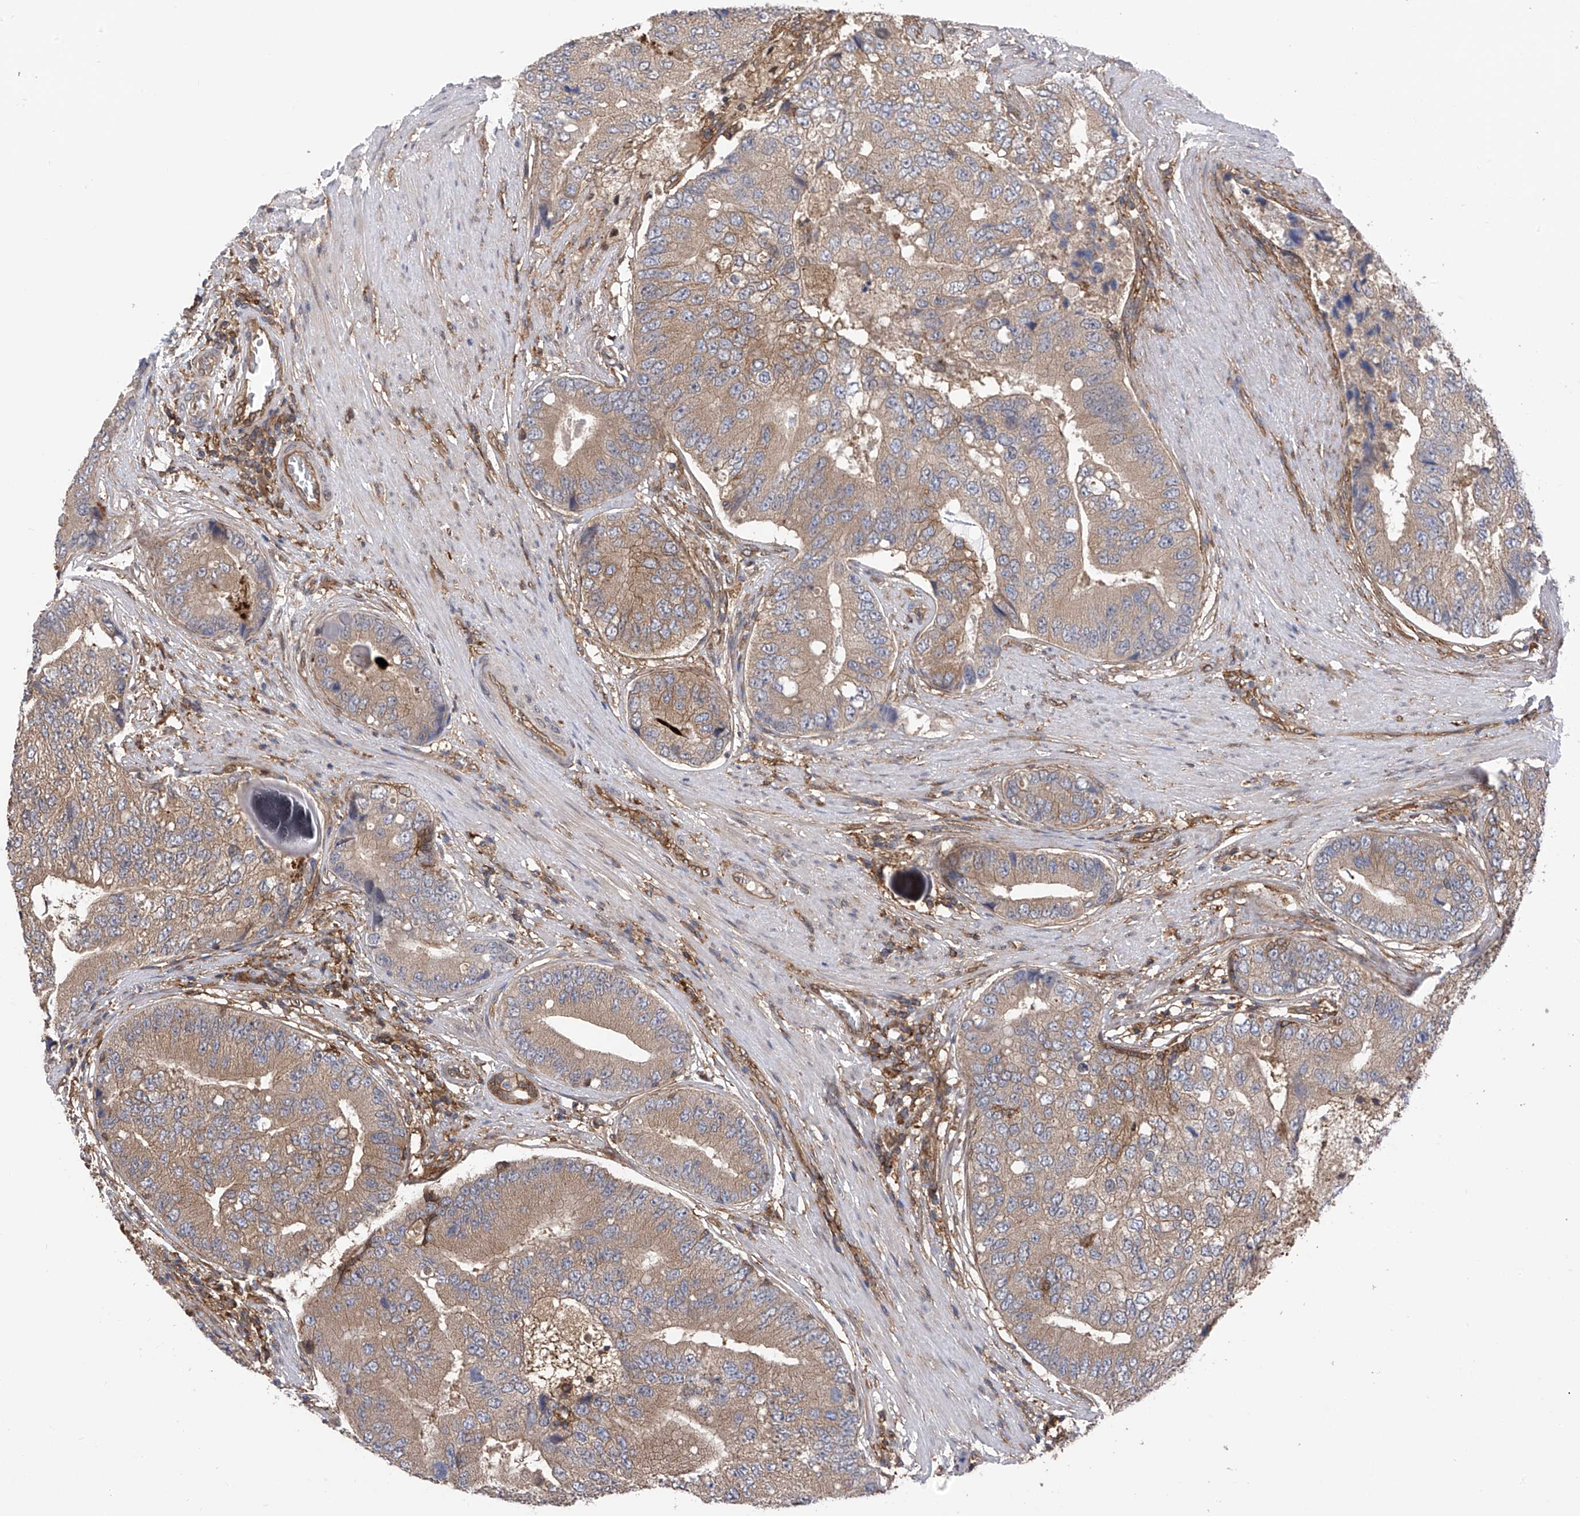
{"staining": {"intensity": "weak", "quantity": ">75%", "location": "cytoplasmic/membranous"}, "tissue": "prostate cancer", "cell_type": "Tumor cells", "image_type": "cancer", "snomed": [{"axis": "morphology", "description": "Adenocarcinoma, High grade"}, {"axis": "topography", "description": "Prostate"}], "caption": "IHC (DAB (3,3'-diaminobenzidine)) staining of human prostate cancer (high-grade adenocarcinoma) displays weak cytoplasmic/membranous protein expression in about >75% of tumor cells. The staining is performed using DAB brown chromogen to label protein expression. The nuclei are counter-stained blue using hematoxylin.", "gene": "CHPF", "patient": {"sex": "male", "age": 70}}